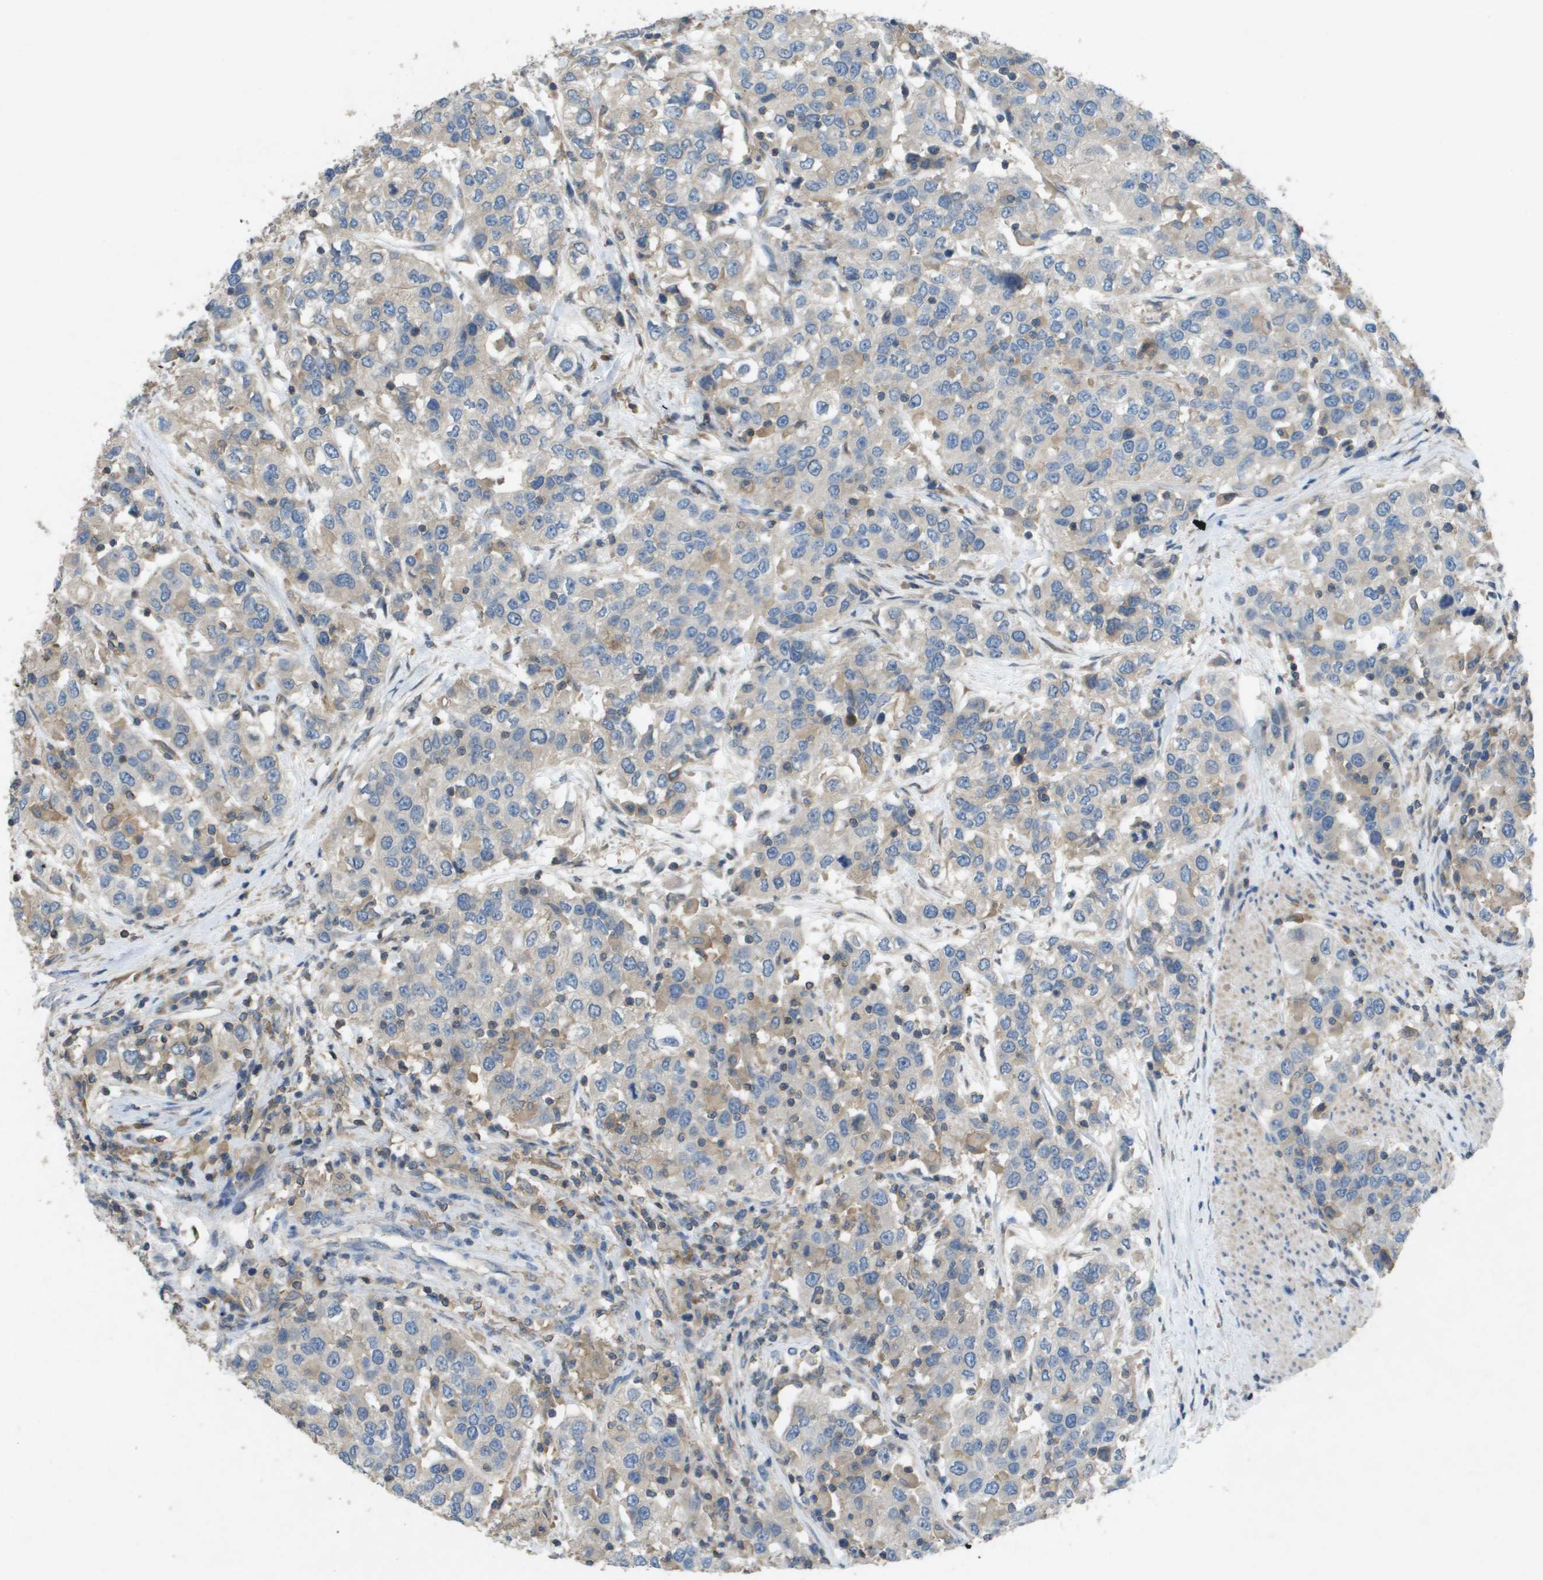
{"staining": {"intensity": "weak", "quantity": "<25%", "location": "cytoplasmic/membranous"}, "tissue": "urothelial cancer", "cell_type": "Tumor cells", "image_type": "cancer", "snomed": [{"axis": "morphology", "description": "Urothelial carcinoma, High grade"}, {"axis": "topography", "description": "Urinary bladder"}], "caption": "Immunohistochemistry photomicrograph of neoplastic tissue: urothelial cancer stained with DAB exhibits no significant protein staining in tumor cells.", "gene": "CLCA4", "patient": {"sex": "female", "age": 80}}